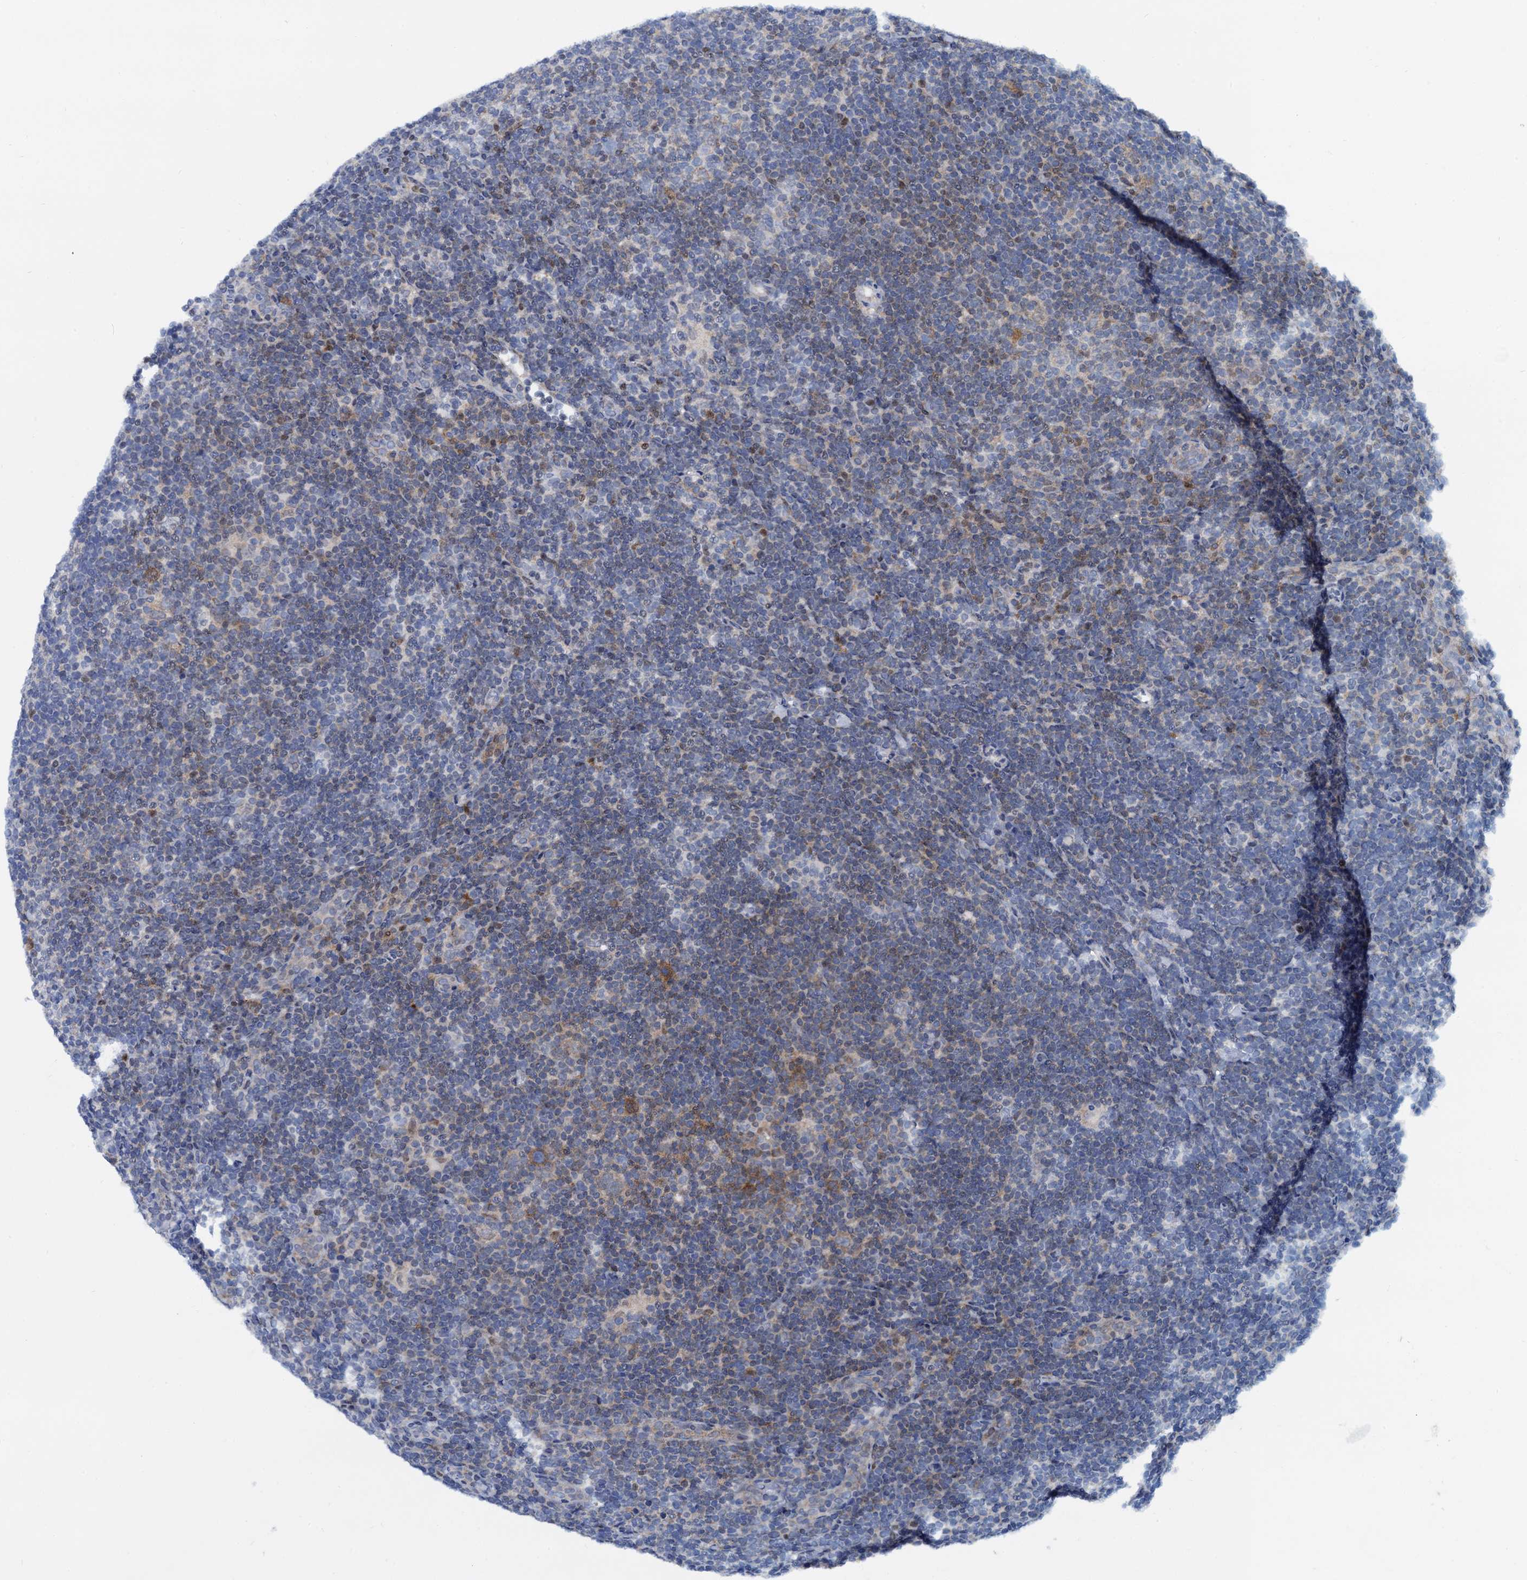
{"staining": {"intensity": "moderate", "quantity": "<25%", "location": "nuclear"}, "tissue": "lymphoma", "cell_type": "Tumor cells", "image_type": "cancer", "snomed": [{"axis": "morphology", "description": "Hodgkin's disease, NOS"}, {"axis": "topography", "description": "Lymph node"}], "caption": "Human Hodgkin's disease stained for a protein (brown) shows moderate nuclear positive staining in approximately <25% of tumor cells.", "gene": "PTGES3", "patient": {"sex": "female", "age": 57}}